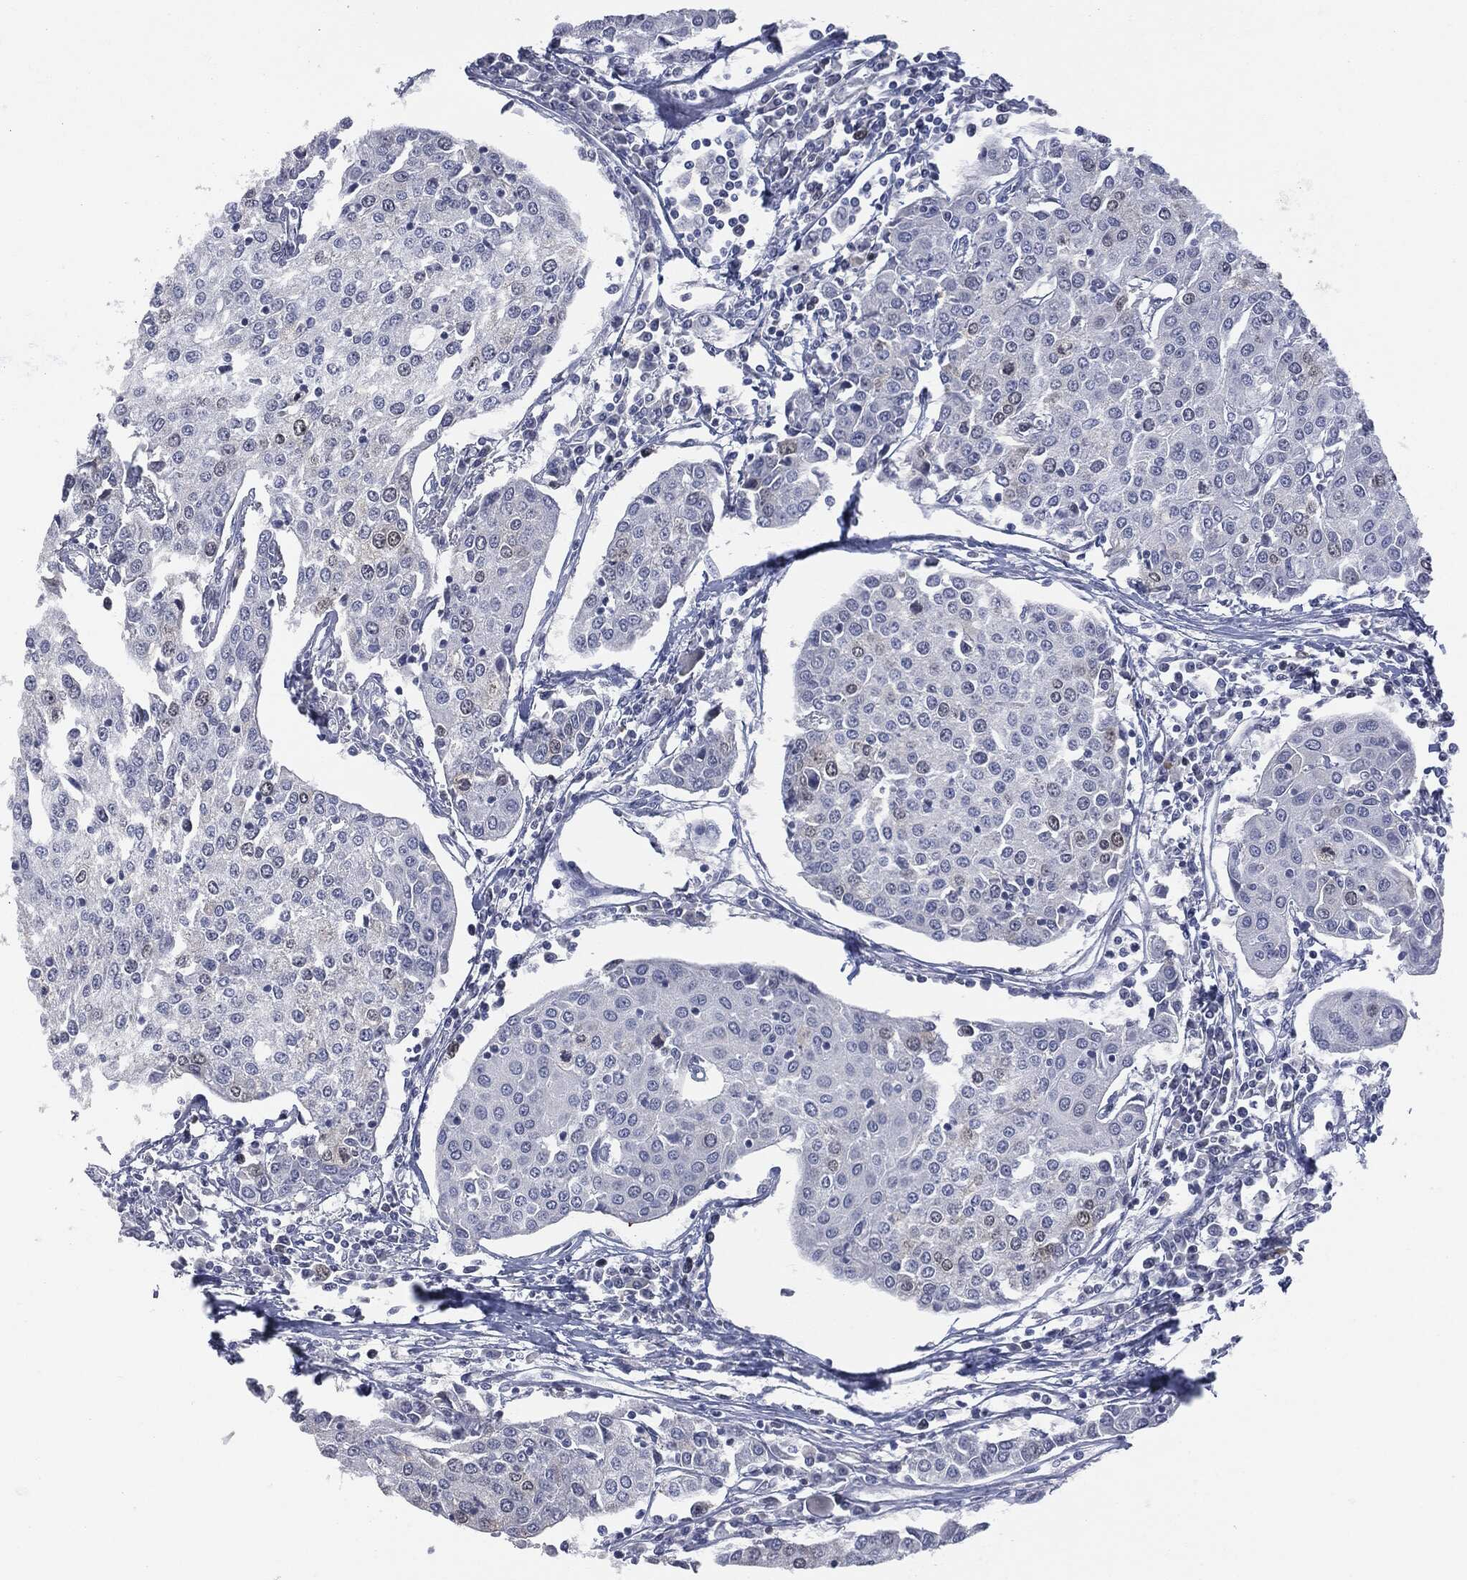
{"staining": {"intensity": "negative", "quantity": "none", "location": "none"}, "tissue": "urothelial cancer", "cell_type": "Tumor cells", "image_type": "cancer", "snomed": [{"axis": "morphology", "description": "Urothelial carcinoma, High grade"}, {"axis": "topography", "description": "Urinary bladder"}], "caption": "Micrograph shows no protein positivity in tumor cells of urothelial cancer tissue.", "gene": "UBE2C", "patient": {"sex": "female", "age": 85}}